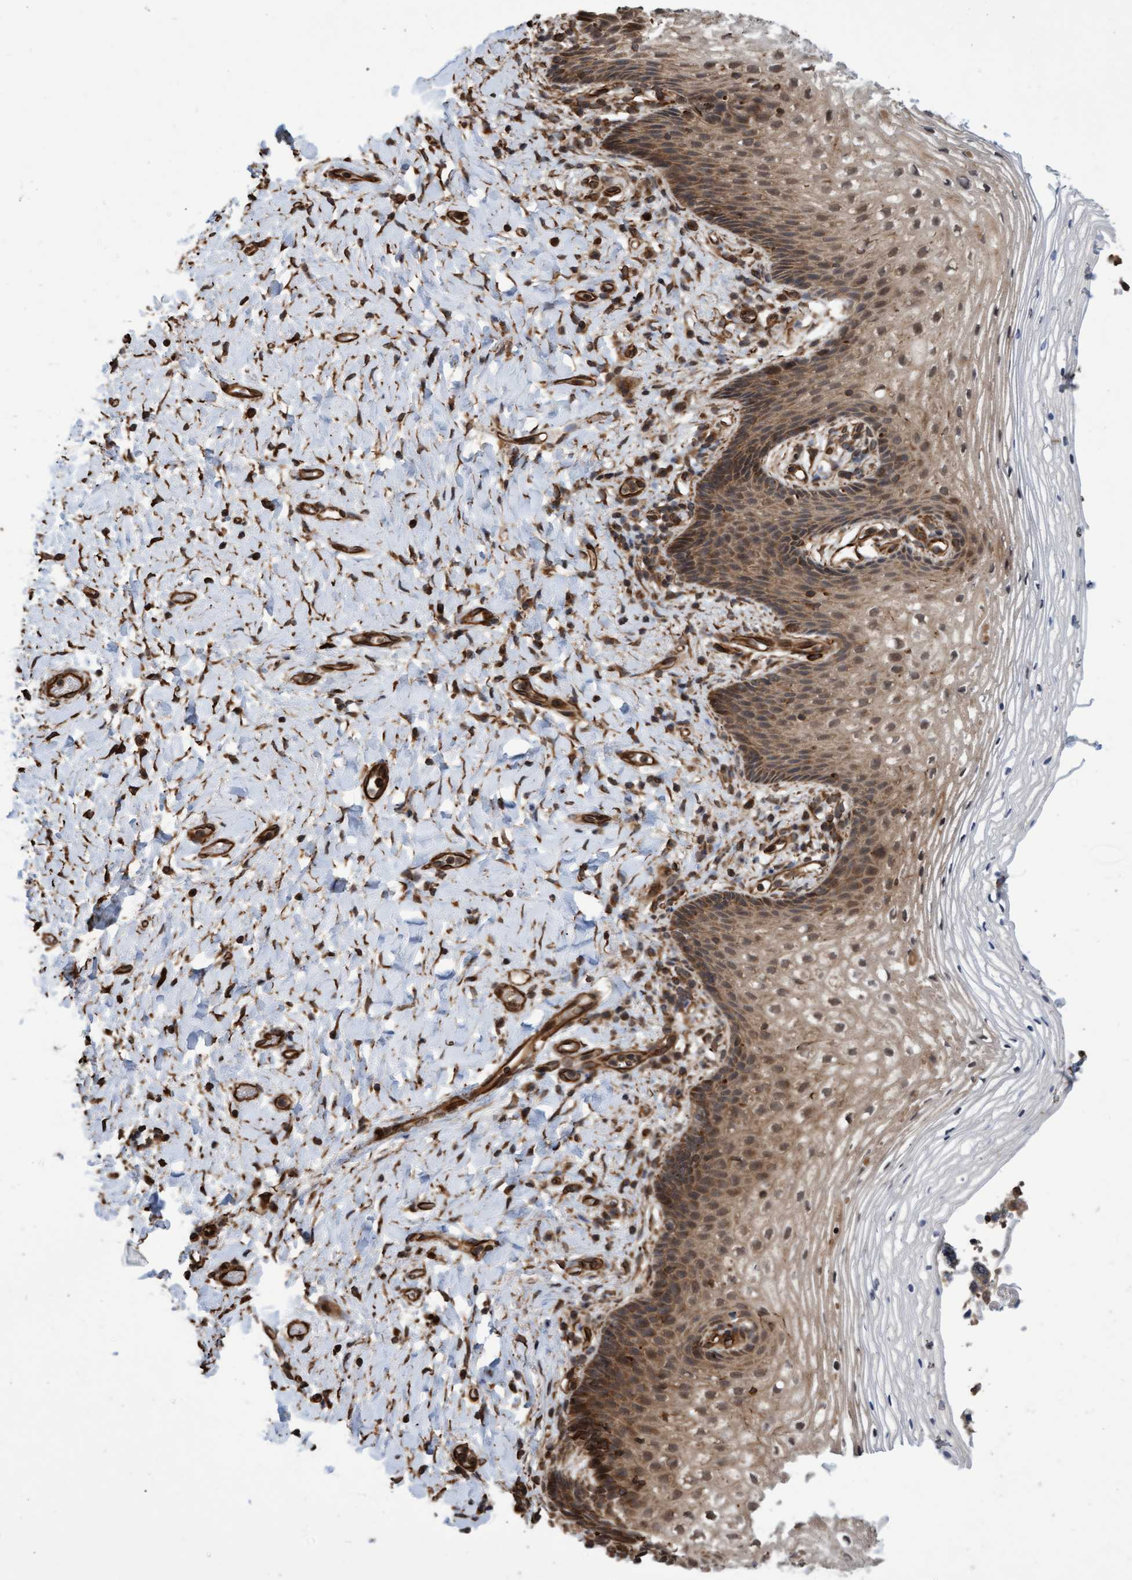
{"staining": {"intensity": "moderate", "quantity": "25%-75%", "location": "cytoplasmic/membranous"}, "tissue": "vagina", "cell_type": "Squamous epithelial cells", "image_type": "normal", "snomed": [{"axis": "morphology", "description": "Normal tissue, NOS"}, {"axis": "topography", "description": "Vagina"}], "caption": "Immunohistochemical staining of benign human vagina exhibits medium levels of moderate cytoplasmic/membranous expression in about 25%-75% of squamous epithelial cells. Using DAB (brown) and hematoxylin (blue) stains, captured at high magnification using brightfield microscopy.", "gene": "TNFRSF10B", "patient": {"sex": "female", "age": 60}}